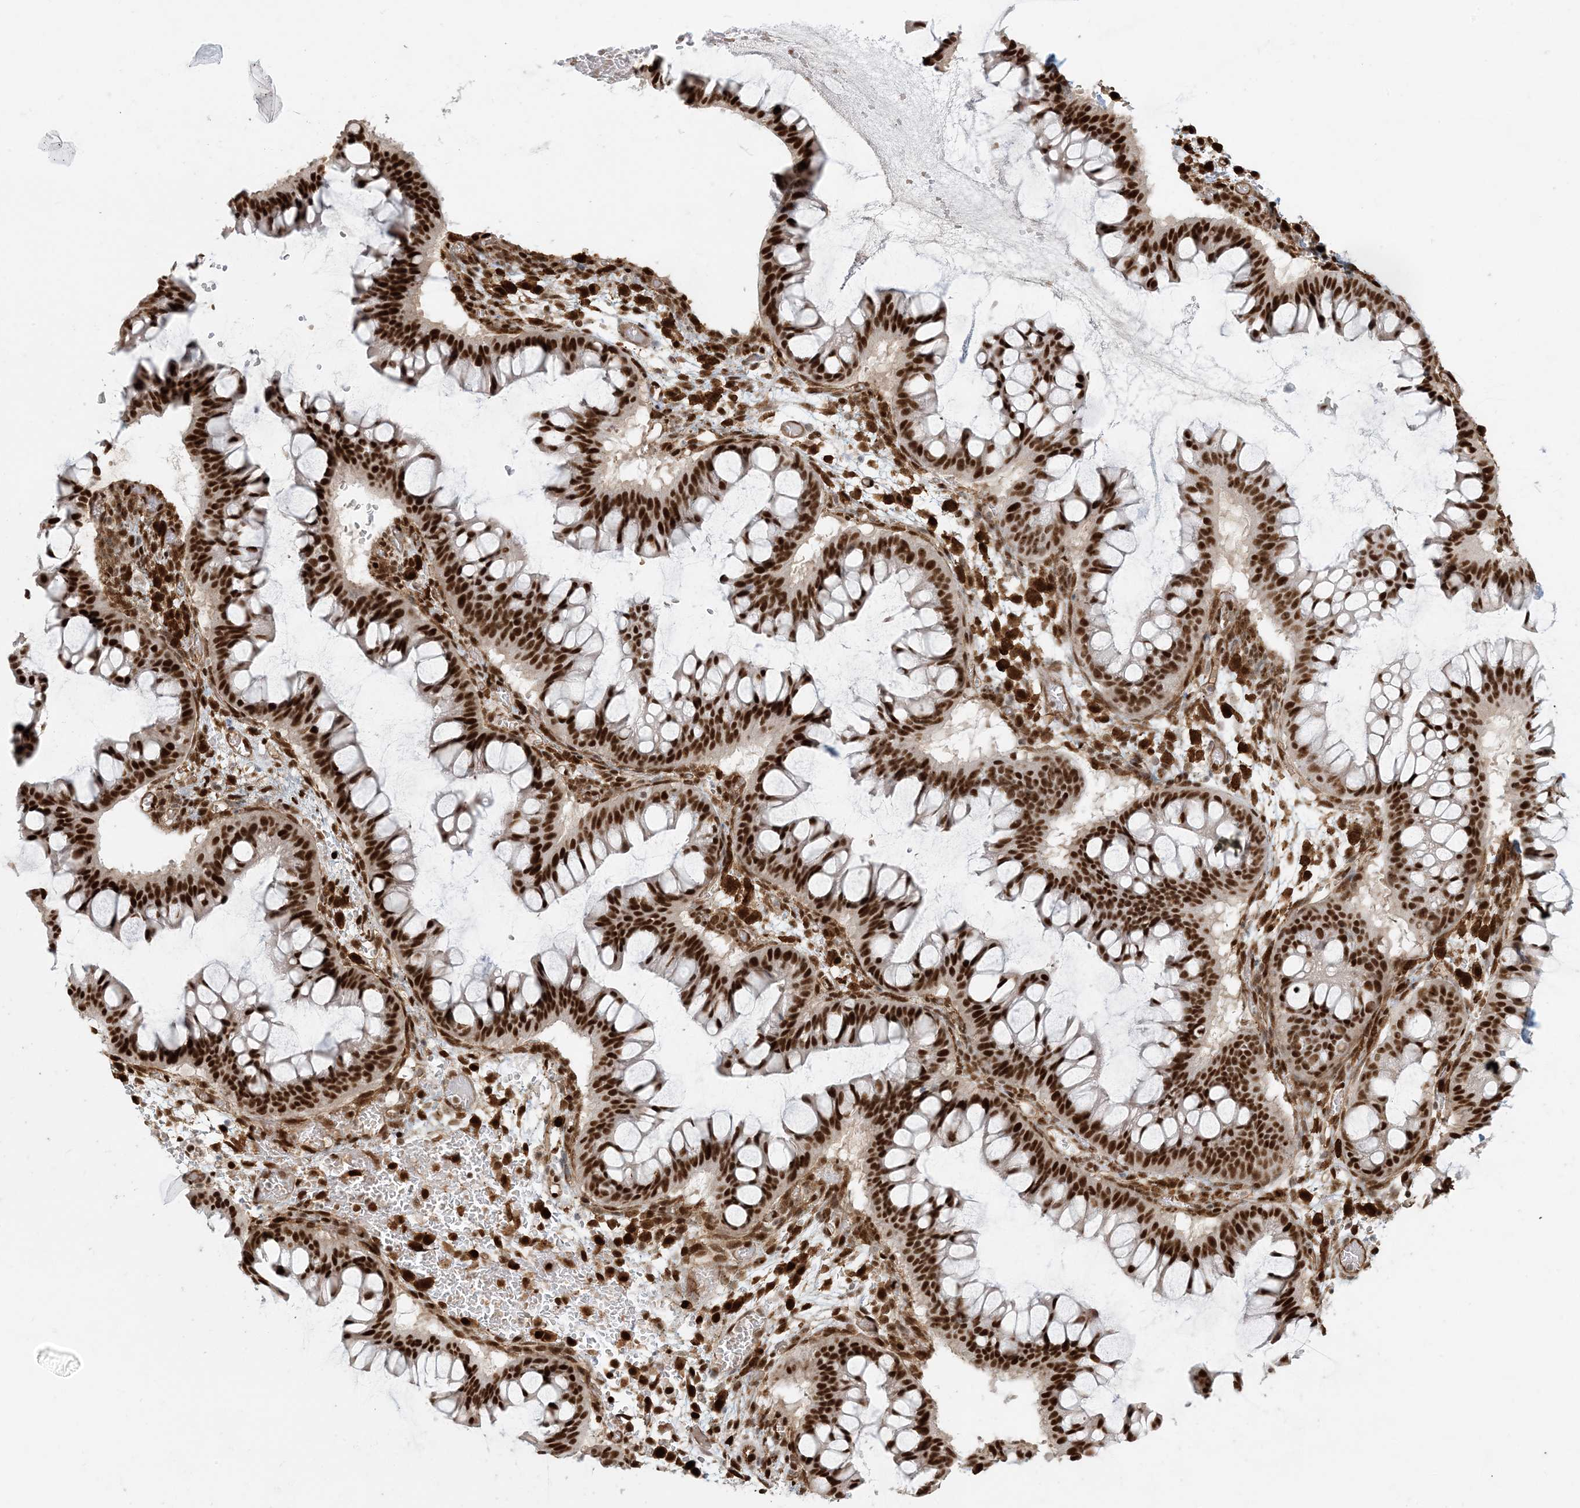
{"staining": {"intensity": "strong", "quantity": ">75%", "location": "nuclear"}, "tissue": "ovarian cancer", "cell_type": "Tumor cells", "image_type": "cancer", "snomed": [{"axis": "morphology", "description": "Cystadenocarcinoma, mucinous, NOS"}, {"axis": "topography", "description": "Ovary"}], "caption": "A micrograph showing strong nuclear expression in about >75% of tumor cells in ovarian cancer, as visualized by brown immunohistochemical staining.", "gene": "CKS2", "patient": {"sex": "female", "age": 73}}